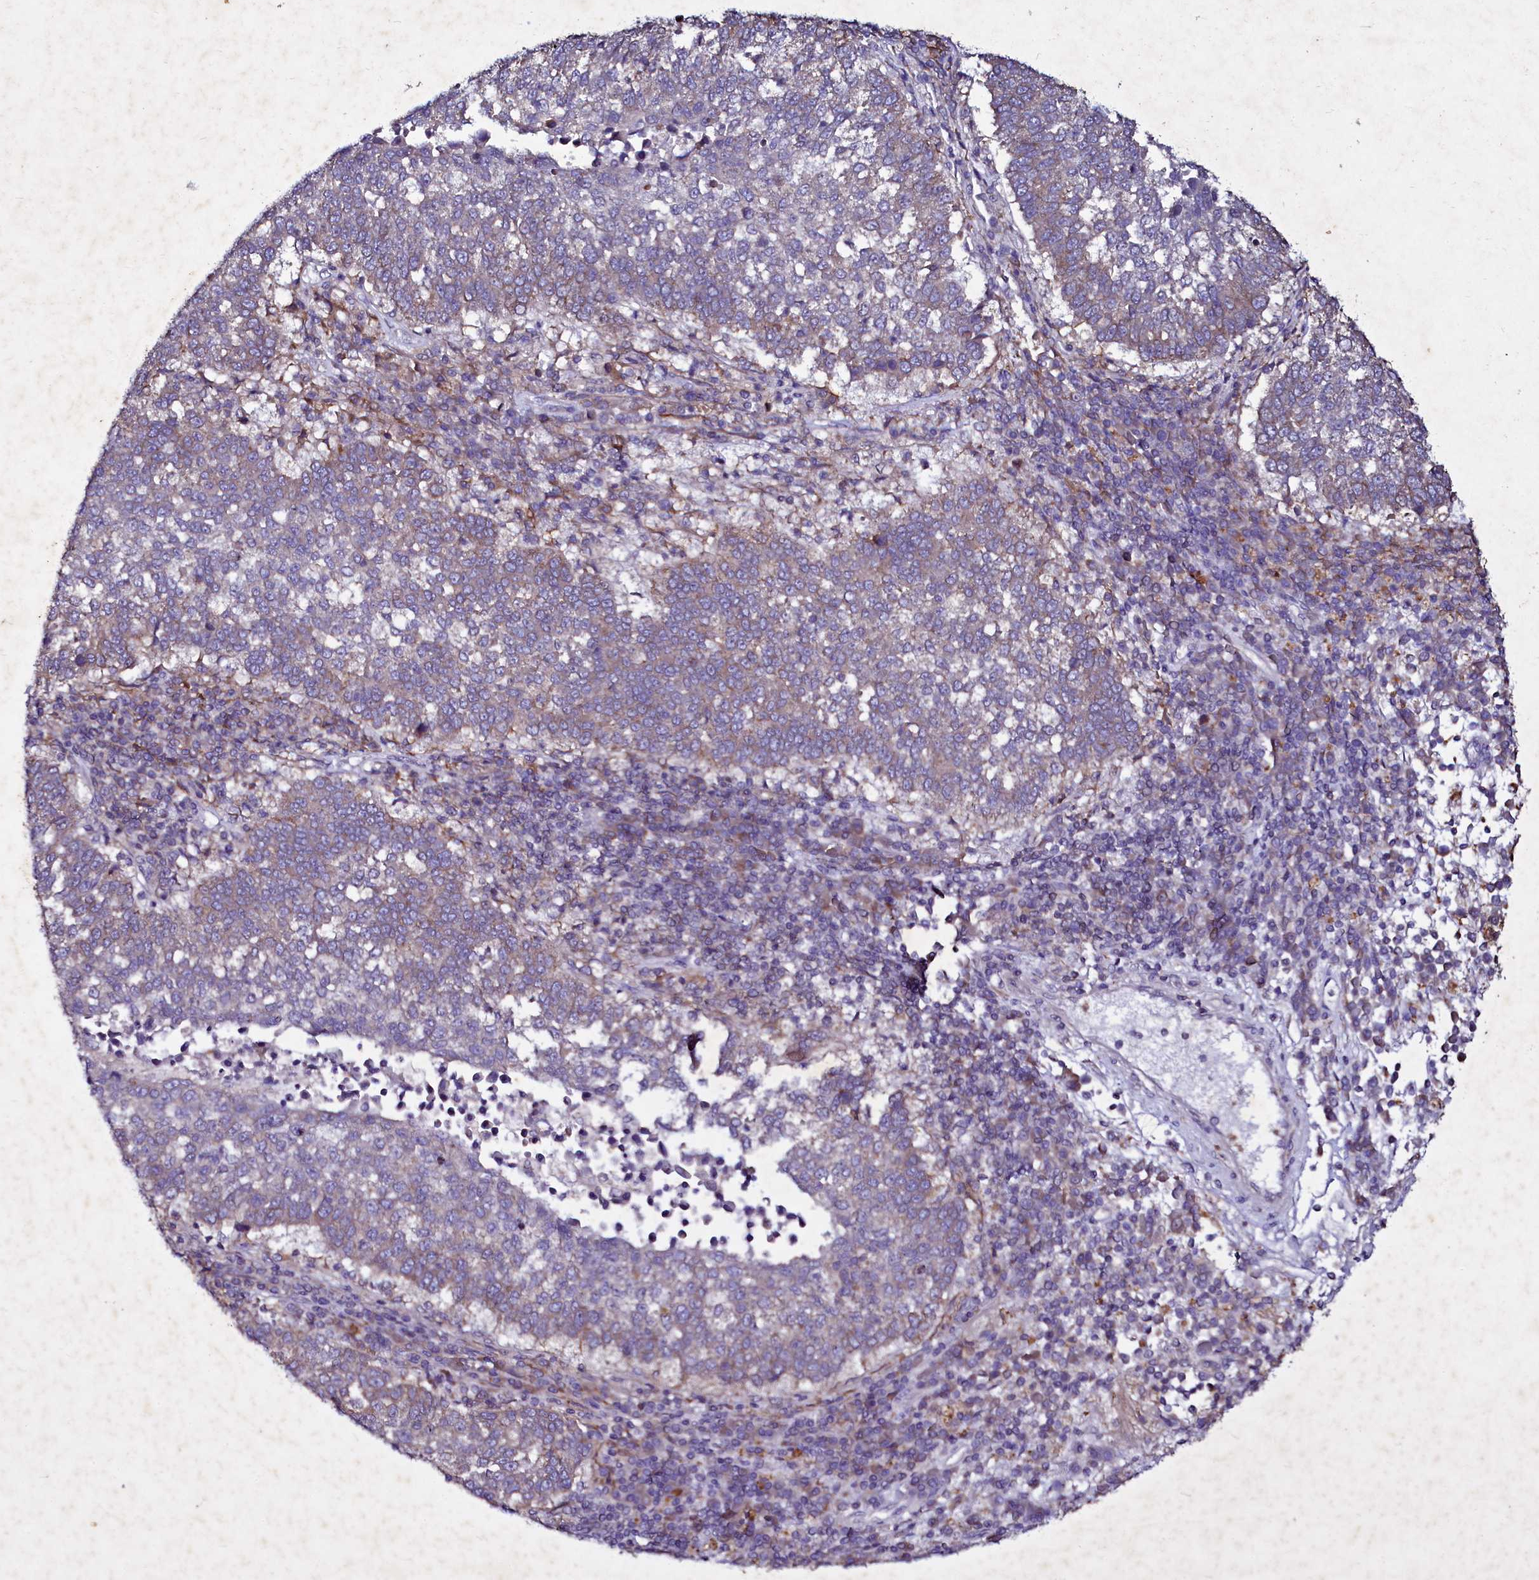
{"staining": {"intensity": "weak", "quantity": "<25%", "location": "cytoplasmic/membranous"}, "tissue": "lung cancer", "cell_type": "Tumor cells", "image_type": "cancer", "snomed": [{"axis": "morphology", "description": "Squamous cell carcinoma, NOS"}, {"axis": "topography", "description": "Lung"}], "caption": "Immunohistochemistry (IHC) image of neoplastic tissue: human squamous cell carcinoma (lung) stained with DAB (3,3'-diaminobenzidine) reveals no significant protein expression in tumor cells. (DAB (3,3'-diaminobenzidine) immunohistochemistry (IHC) with hematoxylin counter stain).", "gene": "SELENOT", "patient": {"sex": "male", "age": 73}}